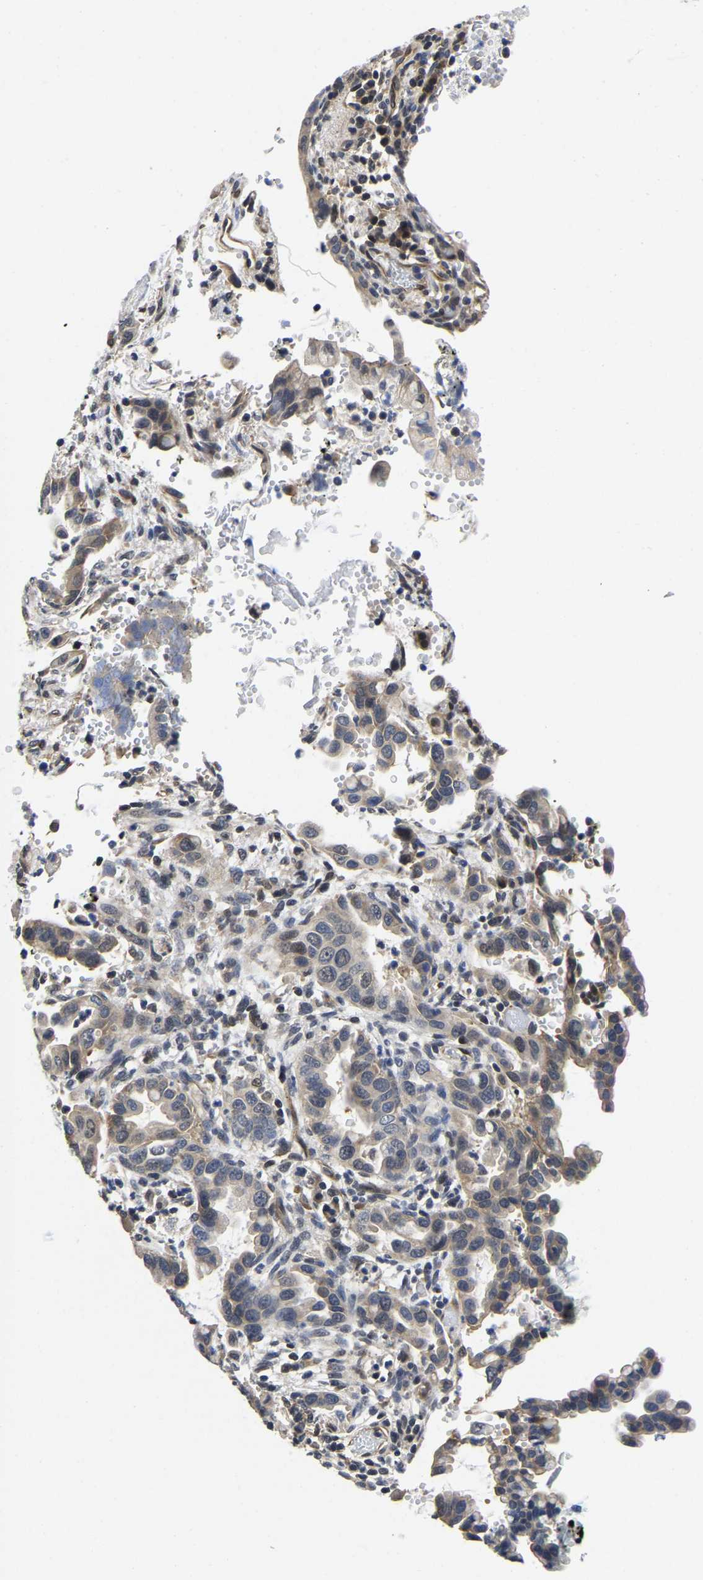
{"staining": {"intensity": "weak", "quantity": "<25%", "location": "cytoplasmic/membranous,nuclear"}, "tissue": "pancreatic cancer", "cell_type": "Tumor cells", "image_type": "cancer", "snomed": [{"axis": "morphology", "description": "Adenocarcinoma, NOS"}, {"axis": "topography", "description": "Pancreas"}], "caption": "Pancreatic cancer (adenocarcinoma) stained for a protein using immunohistochemistry (IHC) displays no positivity tumor cells.", "gene": "MCOLN2", "patient": {"sex": "female", "age": 70}}